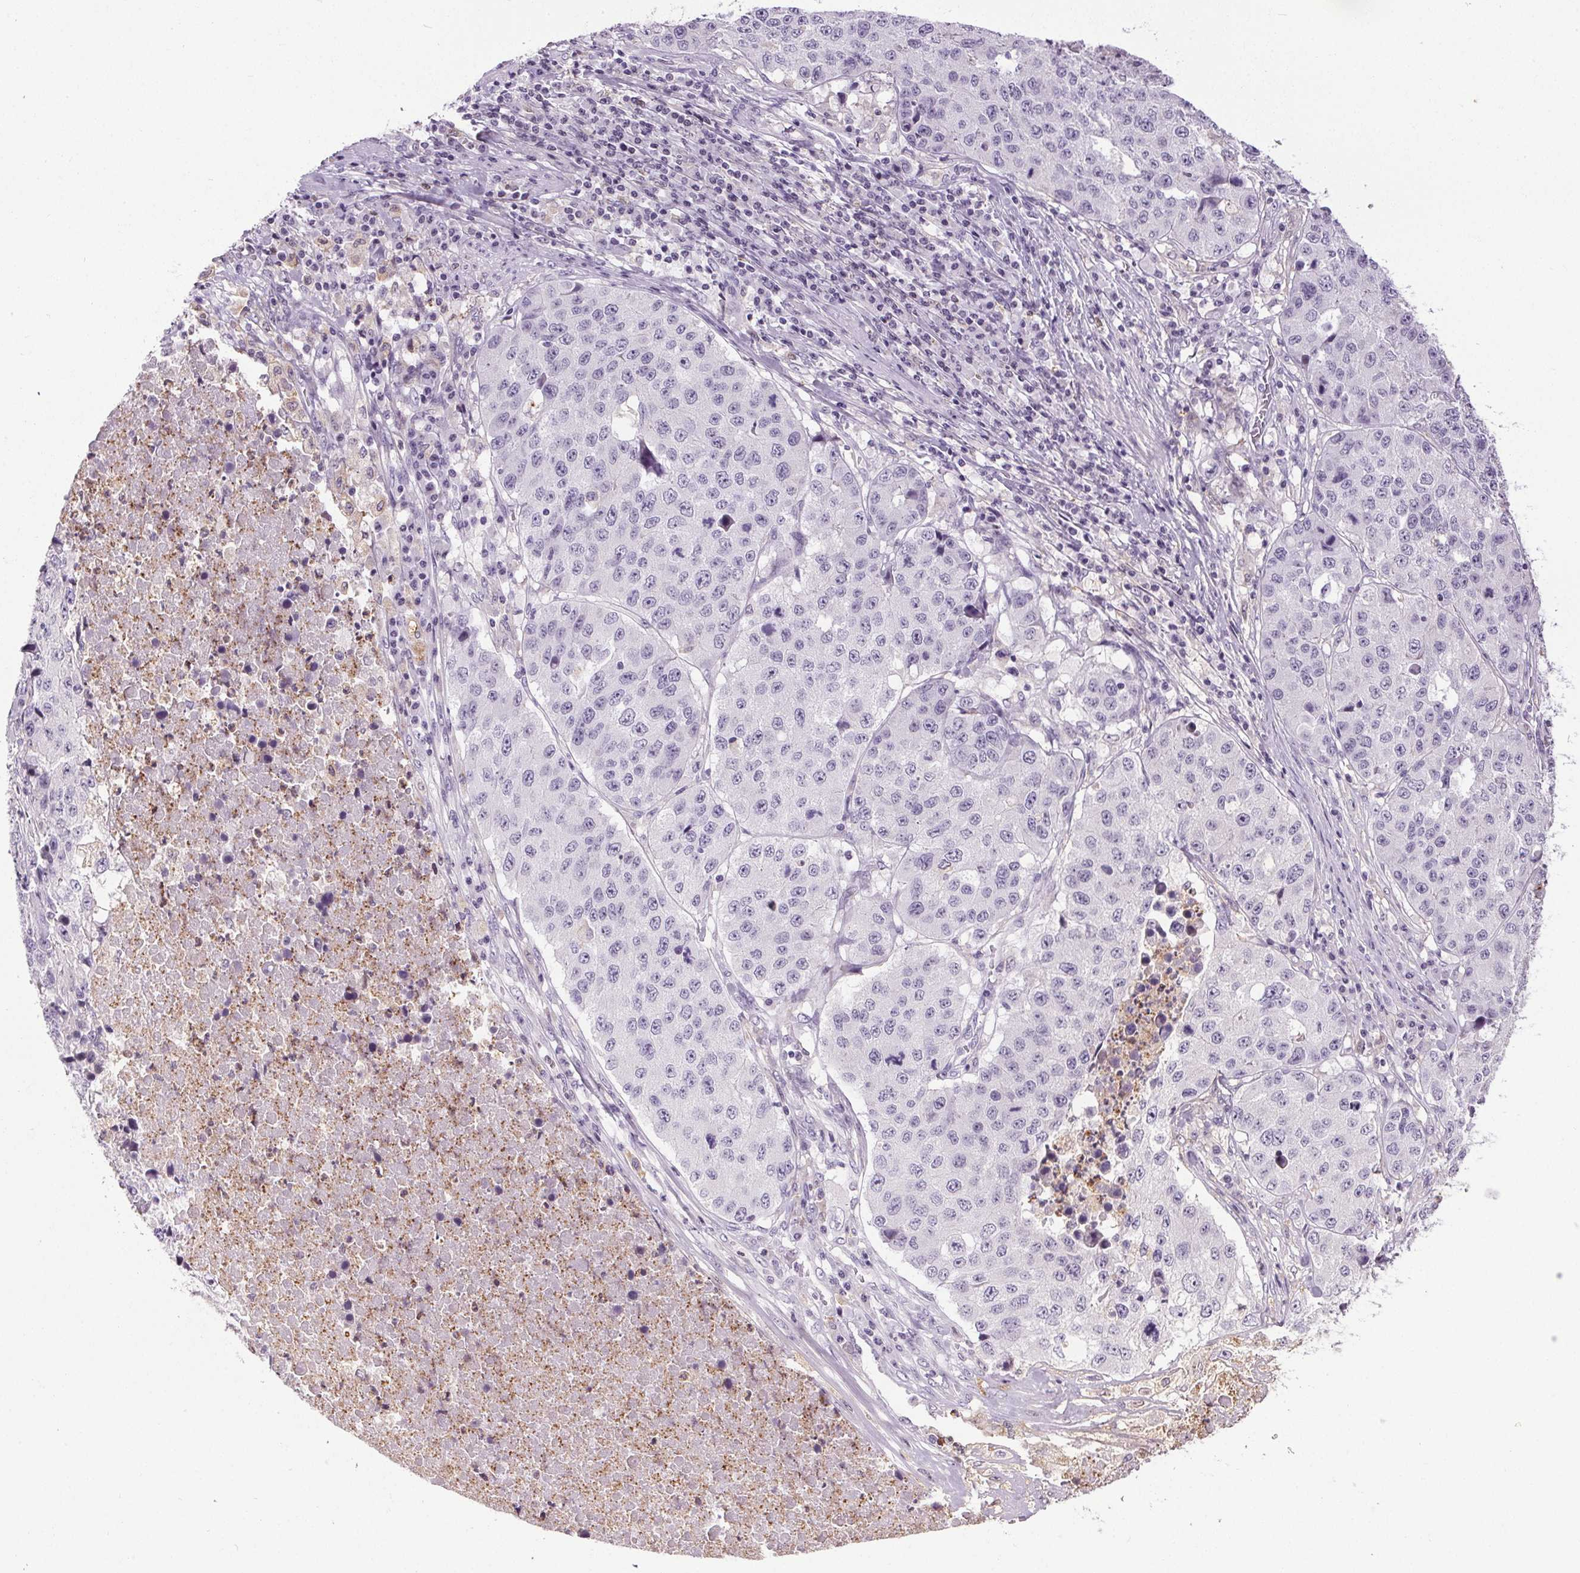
{"staining": {"intensity": "negative", "quantity": "none", "location": "none"}, "tissue": "stomach cancer", "cell_type": "Tumor cells", "image_type": "cancer", "snomed": [{"axis": "morphology", "description": "Adenocarcinoma, NOS"}, {"axis": "topography", "description": "Stomach"}], "caption": "The immunohistochemistry histopathology image has no significant positivity in tumor cells of stomach cancer tissue.", "gene": "TMEM240", "patient": {"sex": "male", "age": 71}}